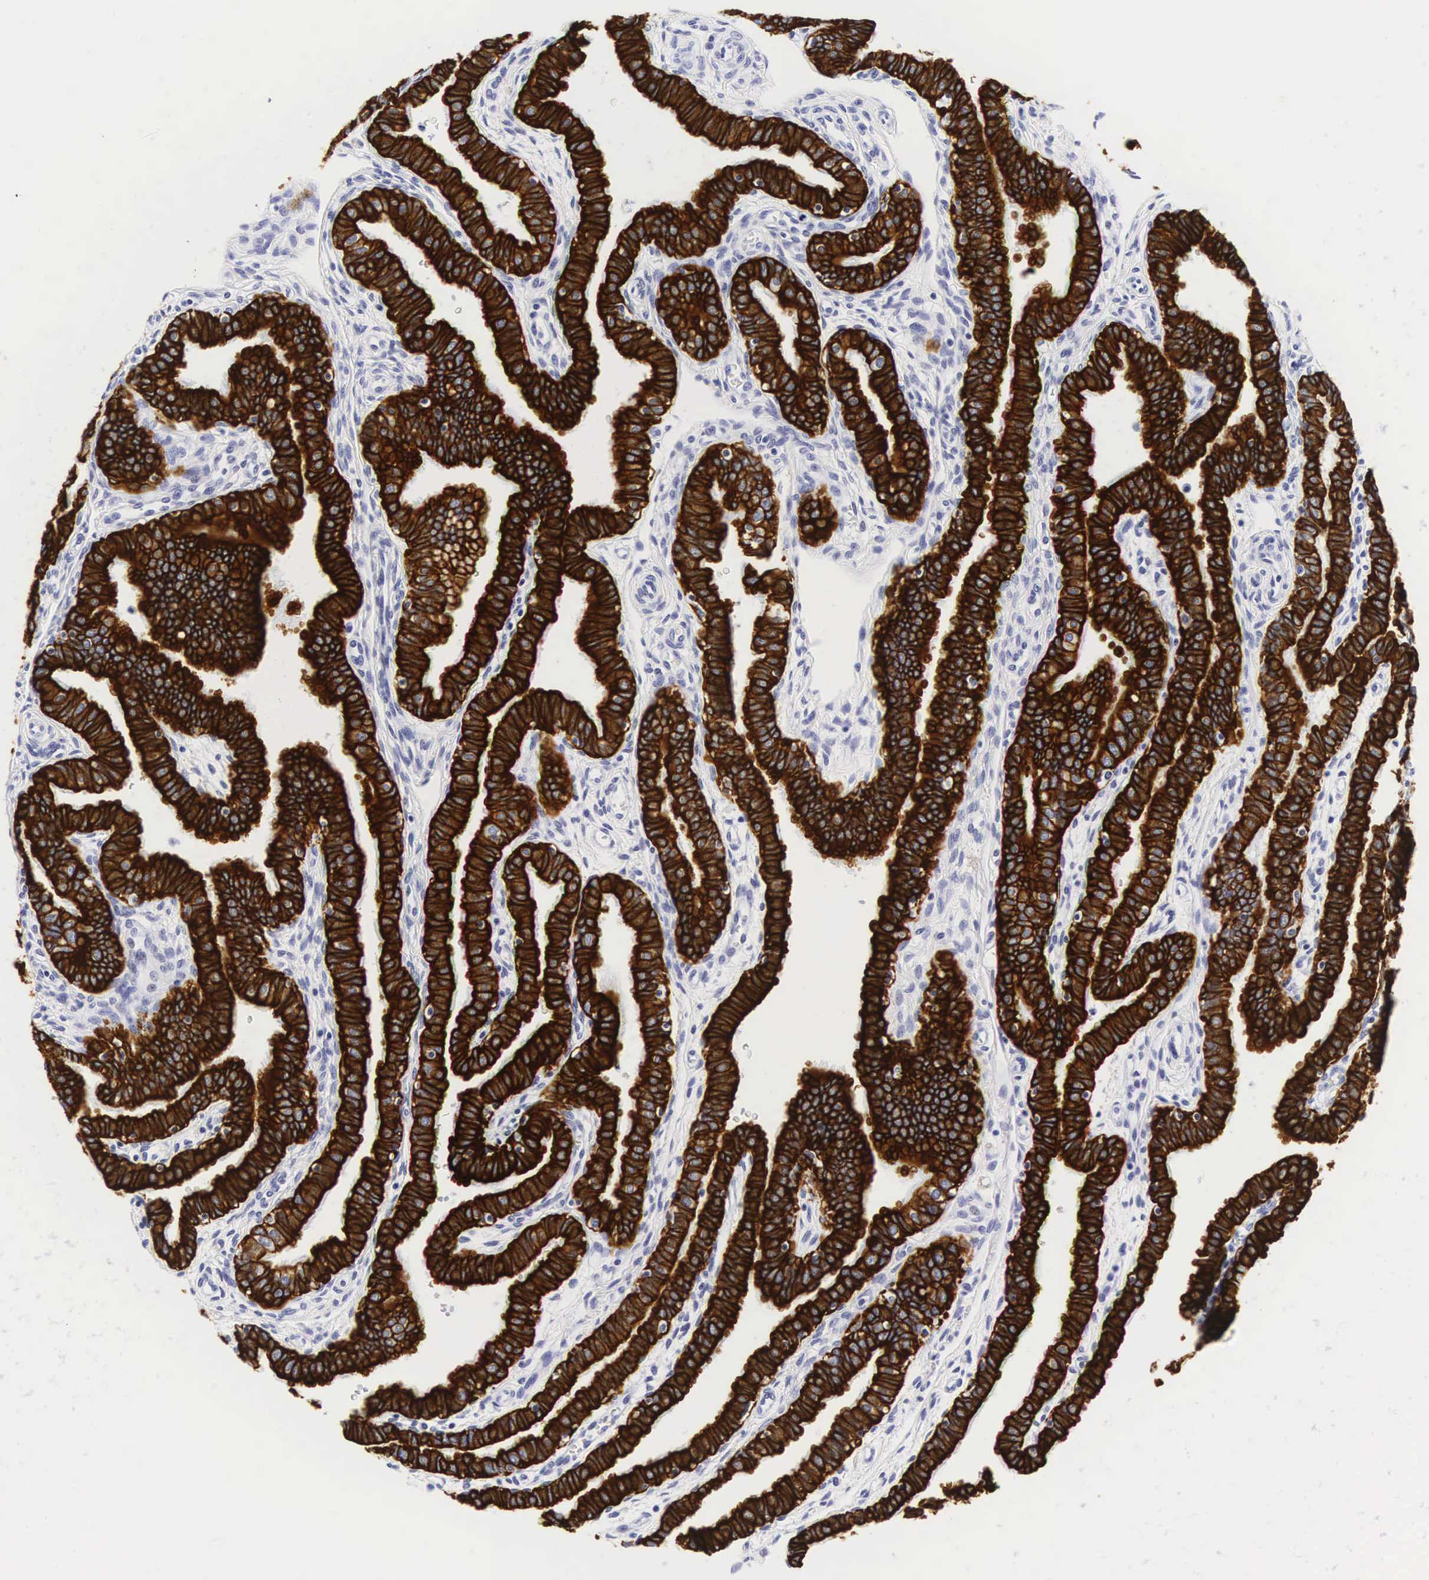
{"staining": {"intensity": "strong", "quantity": ">75%", "location": "cytoplasmic/membranous"}, "tissue": "fallopian tube", "cell_type": "Glandular cells", "image_type": "normal", "snomed": [{"axis": "morphology", "description": "Normal tissue, NOS"}, {"axis": "topography", "description": "Fallopian tube"}], "caption": "IHC (DAB (3,3'-diaminobenzidine)) staining of normal fallopian tube demonstrates strong cytoplasmic/membranous protein expression in approximately >75% of glandular cells. The staining is performed using DAB (3,3'-diaminobenzidine) brown chromogen to label protein expression. The nuclei are counter-stained blue using hematoxylin.", "gene": "KRT18", "patient": {"sex": "female", "age": 32}}